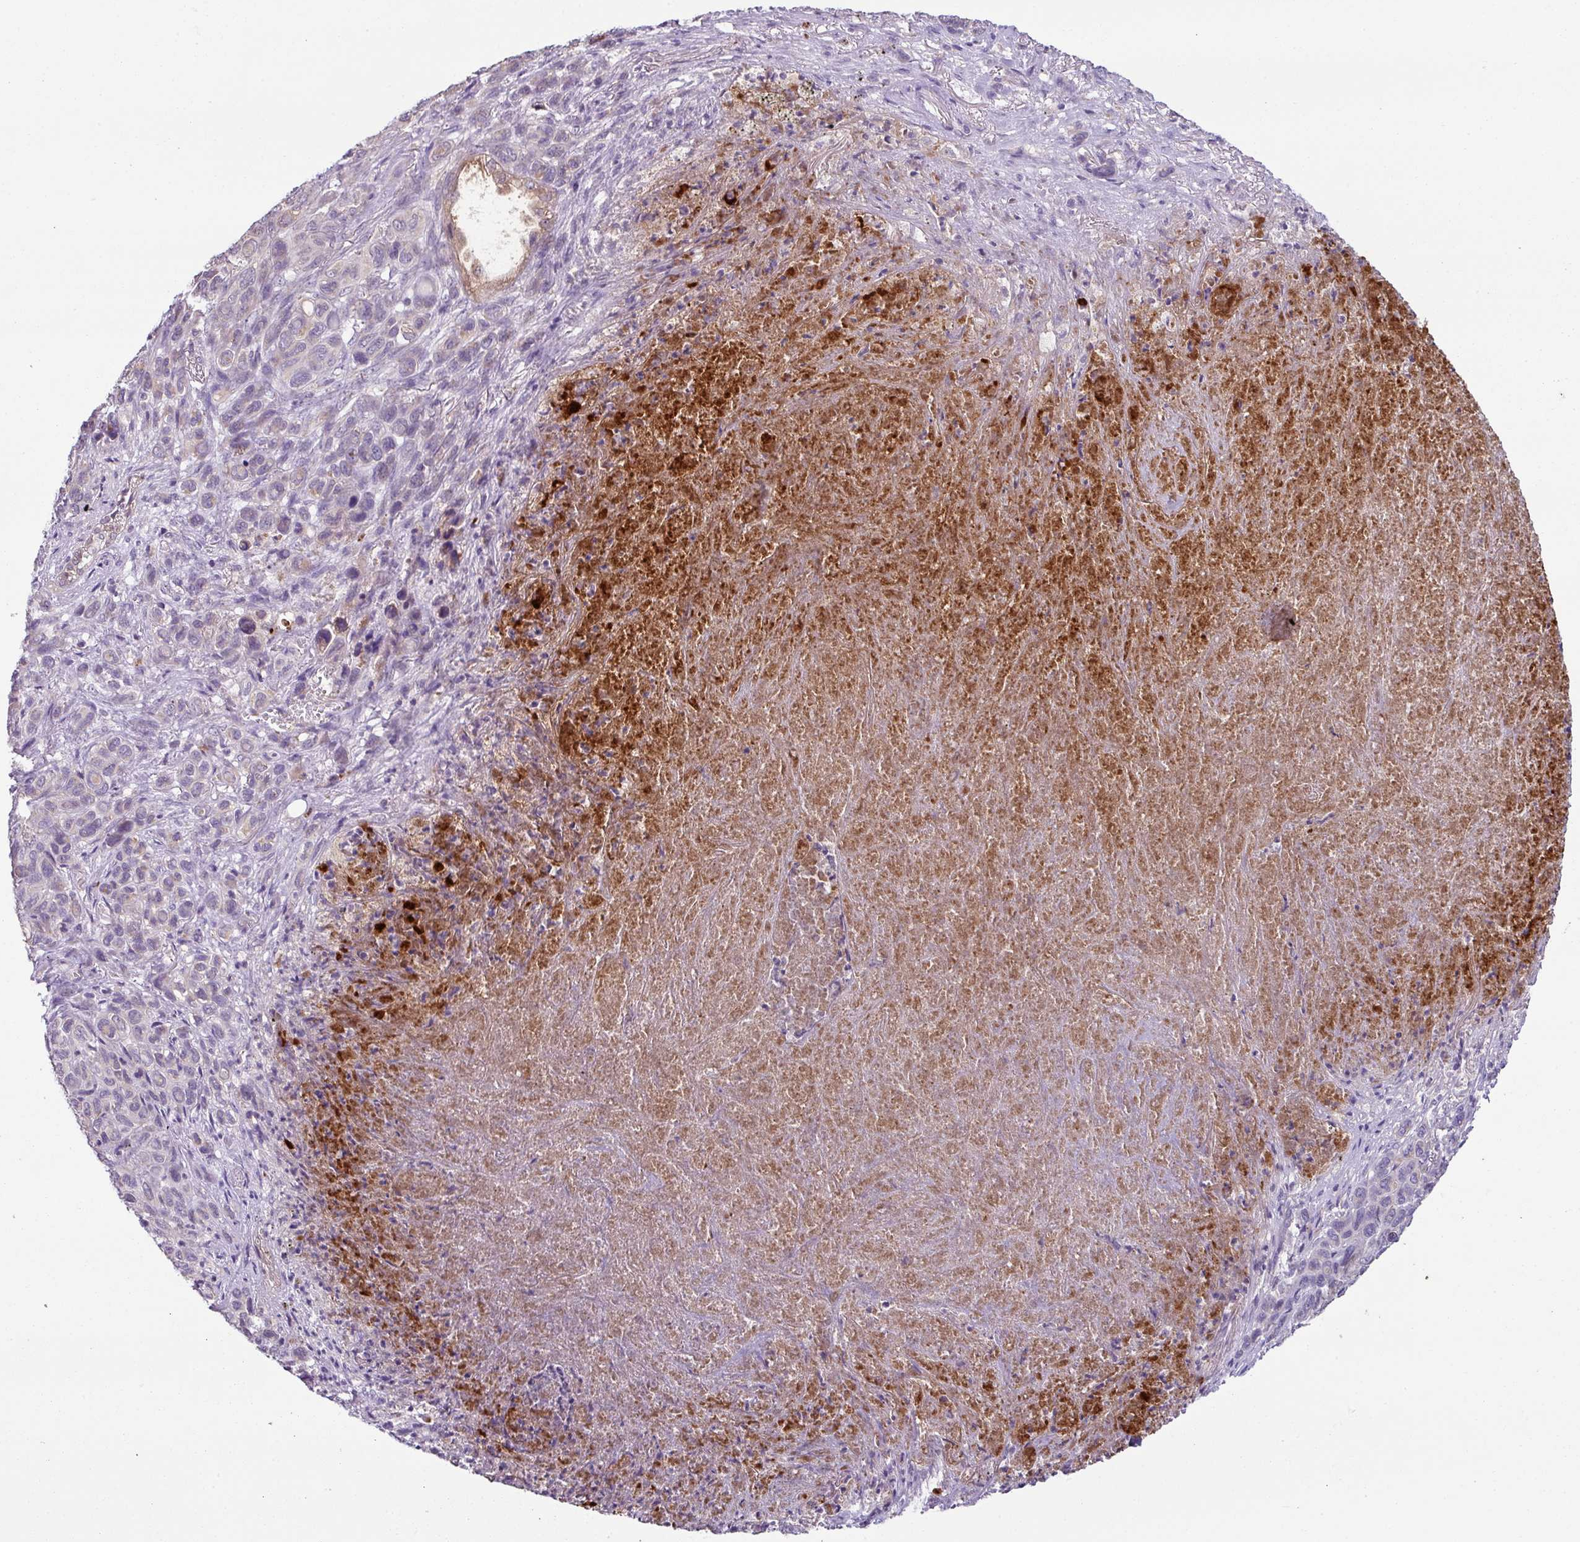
{"staining": {"intensity": "negative", "quantity": "none", "location": "none"}, "tissue": "melanoma", "cell_type": "Tumor cells", "image_type": "cancer", "snomed": [{"axis": "morphology", "description": "Malignant melanoma, Metastatic site"}, {"axis": "topography", "description": "Lung"}], "caption": "Immunohistochemistry of malignant melanoma (metastatic site) exhibits no positivity in tumor cells.", "gene": "LRRC9", "patient": {"sex": "male", "age": 48}}